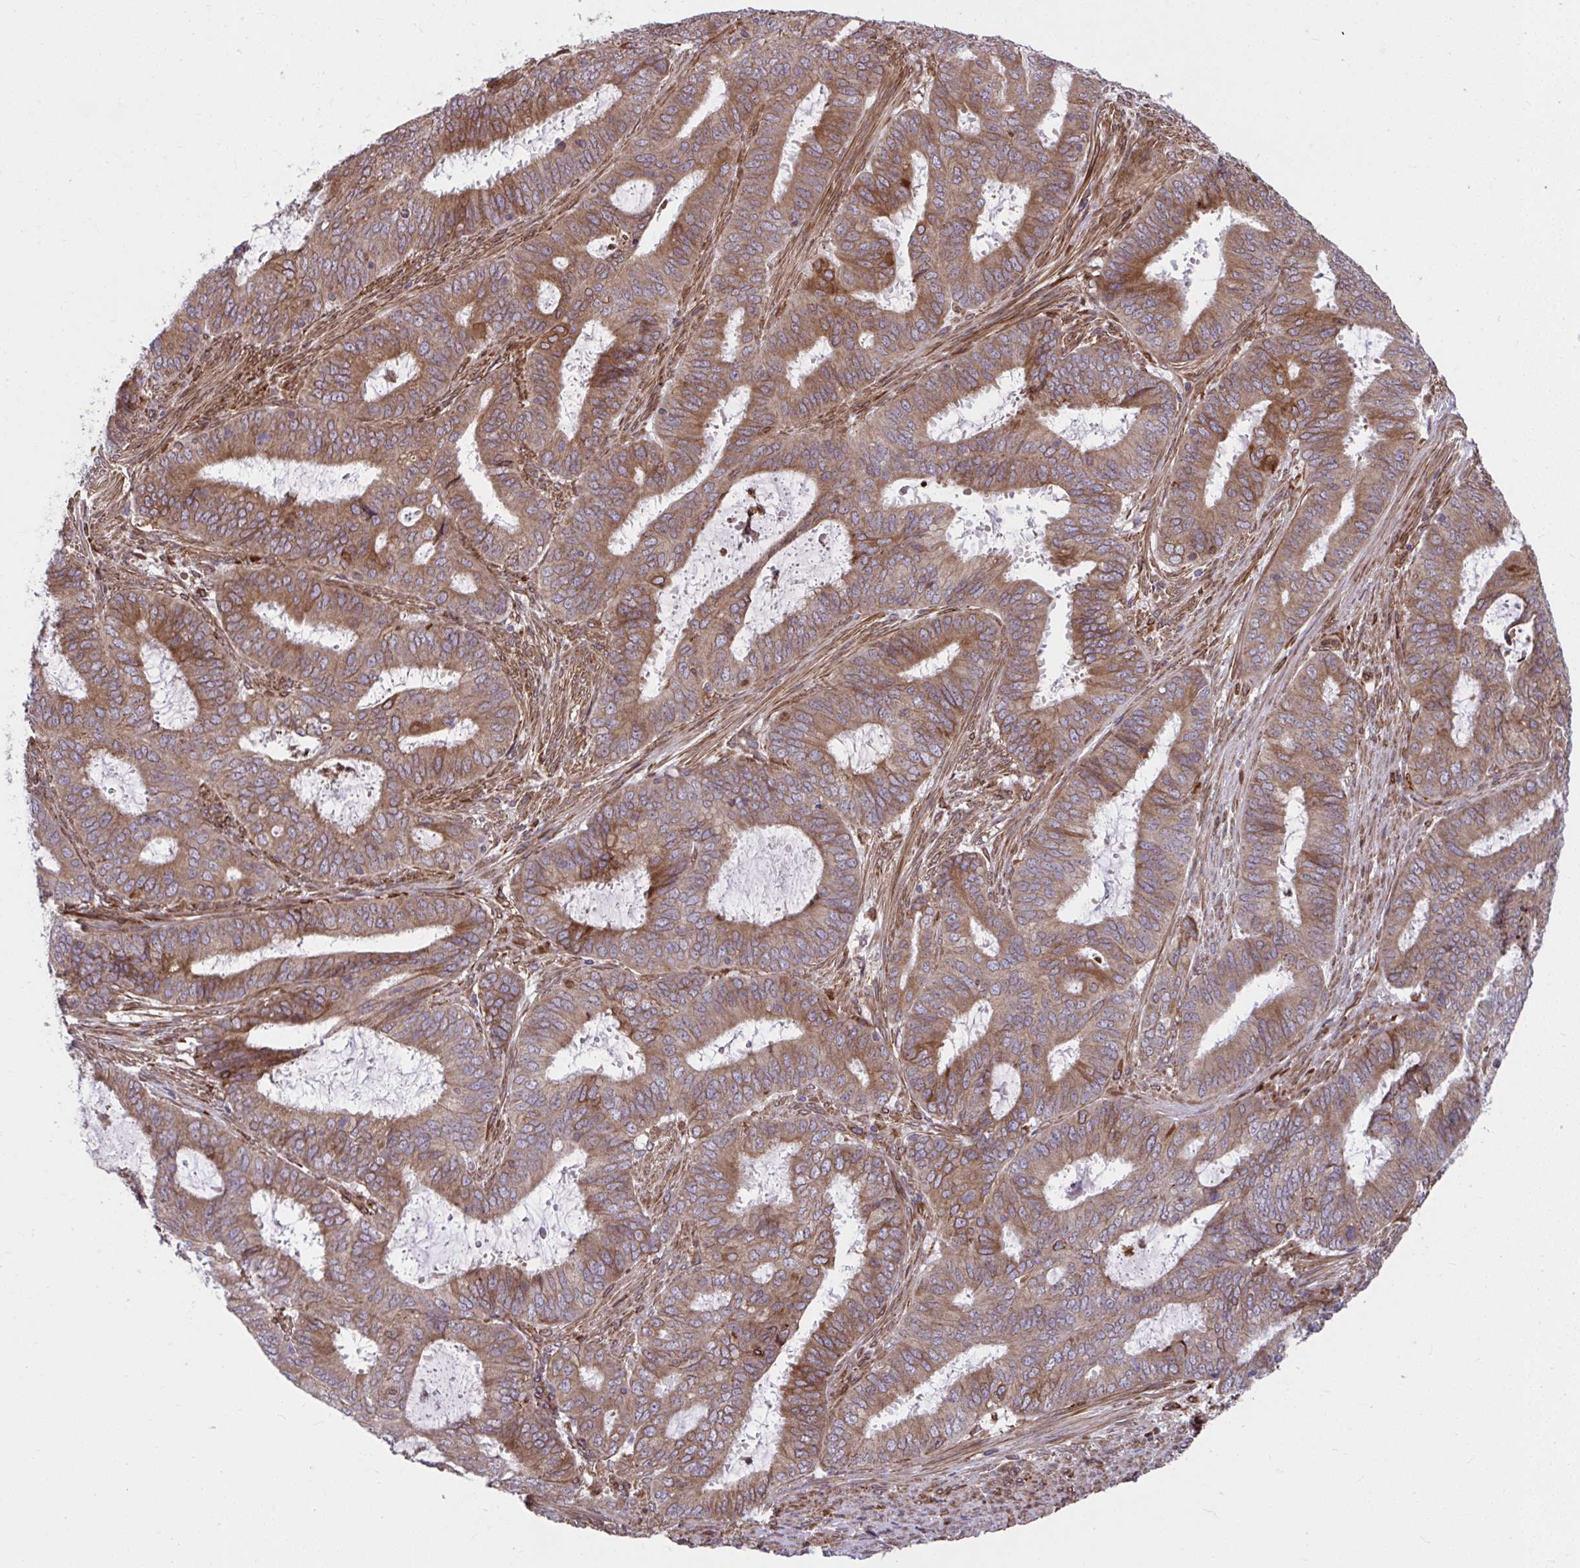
{"staining": {"intensity": "moderate", "quantity": ">75%", "location": "cytoplasmic/membranous"}, "tissue": "endometrial cancer", "cell_type": "Tumor cells", "image_type": "cancer", "snomed": [{"axis": "morphology", "description": "Adenocarcinoma, NOS"}, {"axis": "topography", "description": "Endometrium"}], "caption": "The image reveals staining of adenocarcinoma (endometrial), revealing moderate cytoplasmic/membranous protein positivity (brown color) within tumor cells. (brown staining indicates protein expression, while blue staining denotes nuclei).", "gene": "STIM2", "patient": {"sex": "female", "age": 51}}